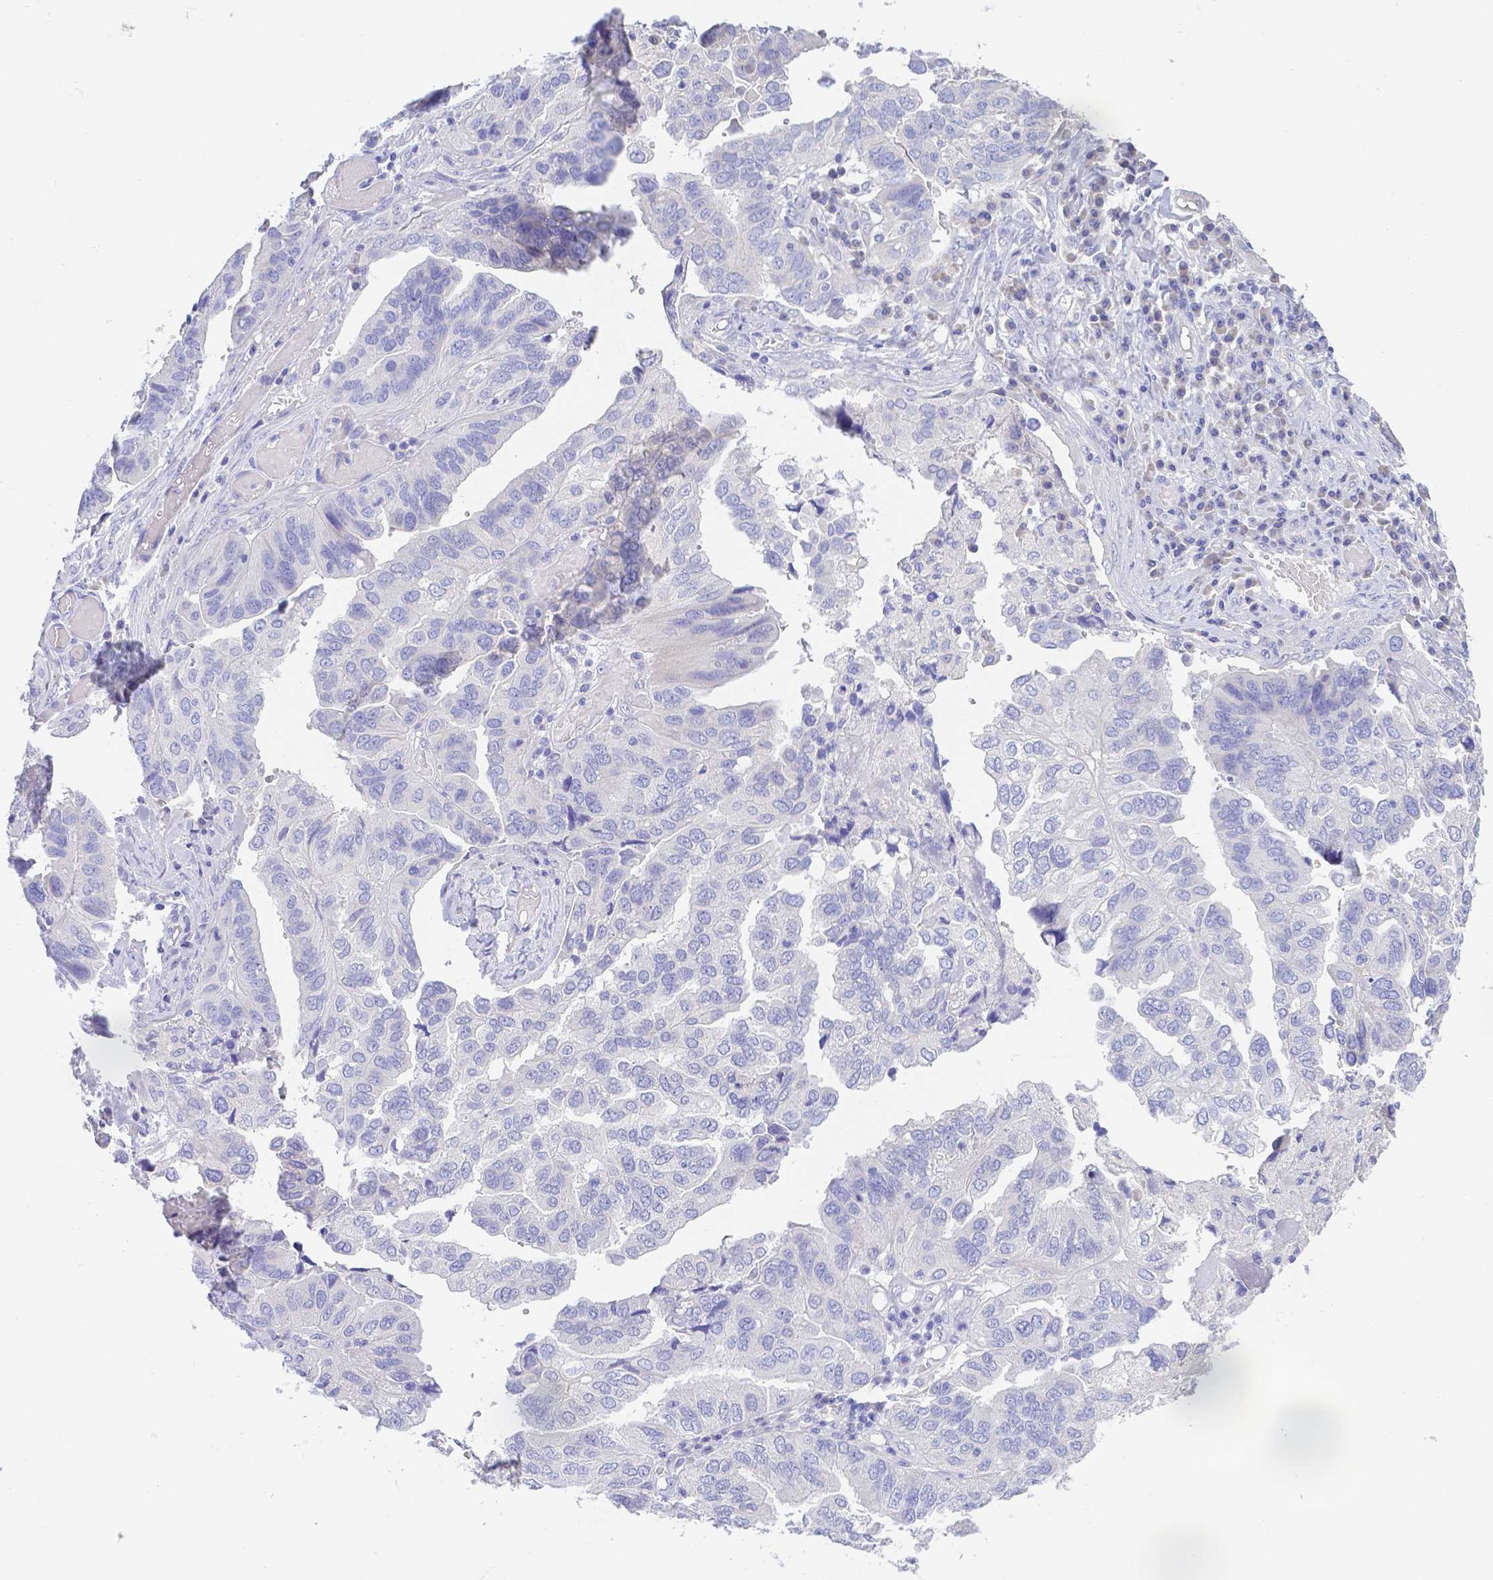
{"staining": {"intensity": "negative", "quantity": "none", "location": "none"}, "tissue": "ovarian cancer", "cell_type": "Tumor cells", "image_type": "cancer", "snomed": [{"axis": "morphology", "description": "Cystadenocarcinoma, serous, NOS"}, {"axis": "topography", "description": "Ovary"}], "caption": "Protein analysis of ovarian serous cystadenocarcinoma displays no significant staining in tumor cells.", "gene": "ZG16B", "patient": {"sex": "female", "age": 79}}